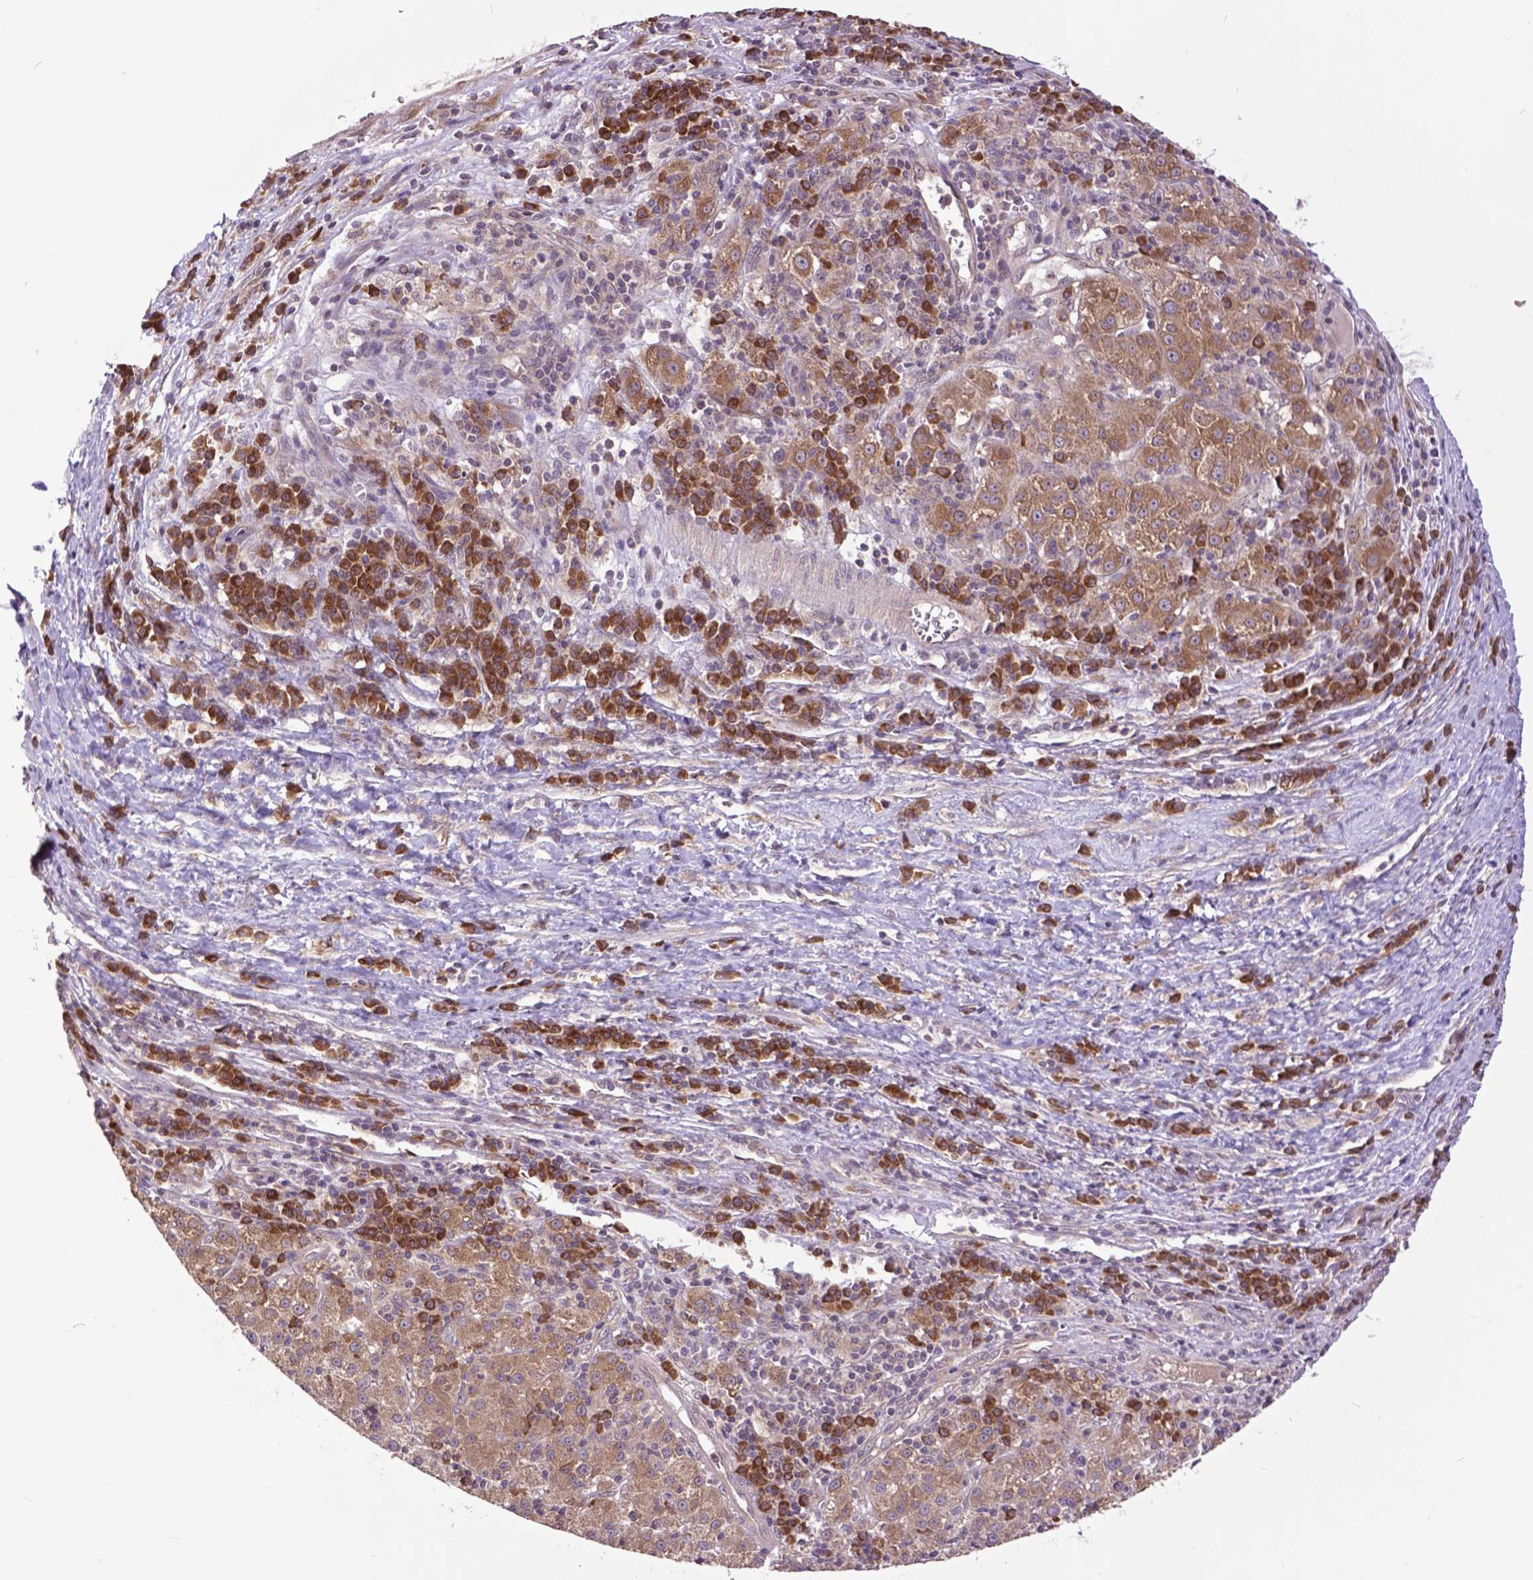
{"staining": {"intensity": "moderate", "quantity": ">75%", "location": "cytoplasmic/membranous"}, "tissue": "liver cancer", "cell_type": "Tumor cells", "image_type": "cancer", "snomed": [{"axis": "morphology", "description": "Carcinoma, Hepatocellular, NOS"}, {"axis": "topography", "description": "Liver"}], "caption": "A medium amount of moderate cytoplasmic/membranous expression is present in about >75% of tumor cells in liver cancer tissue.", "gene": "ARL1", "patient": {"sex": "female", "age": 60}}